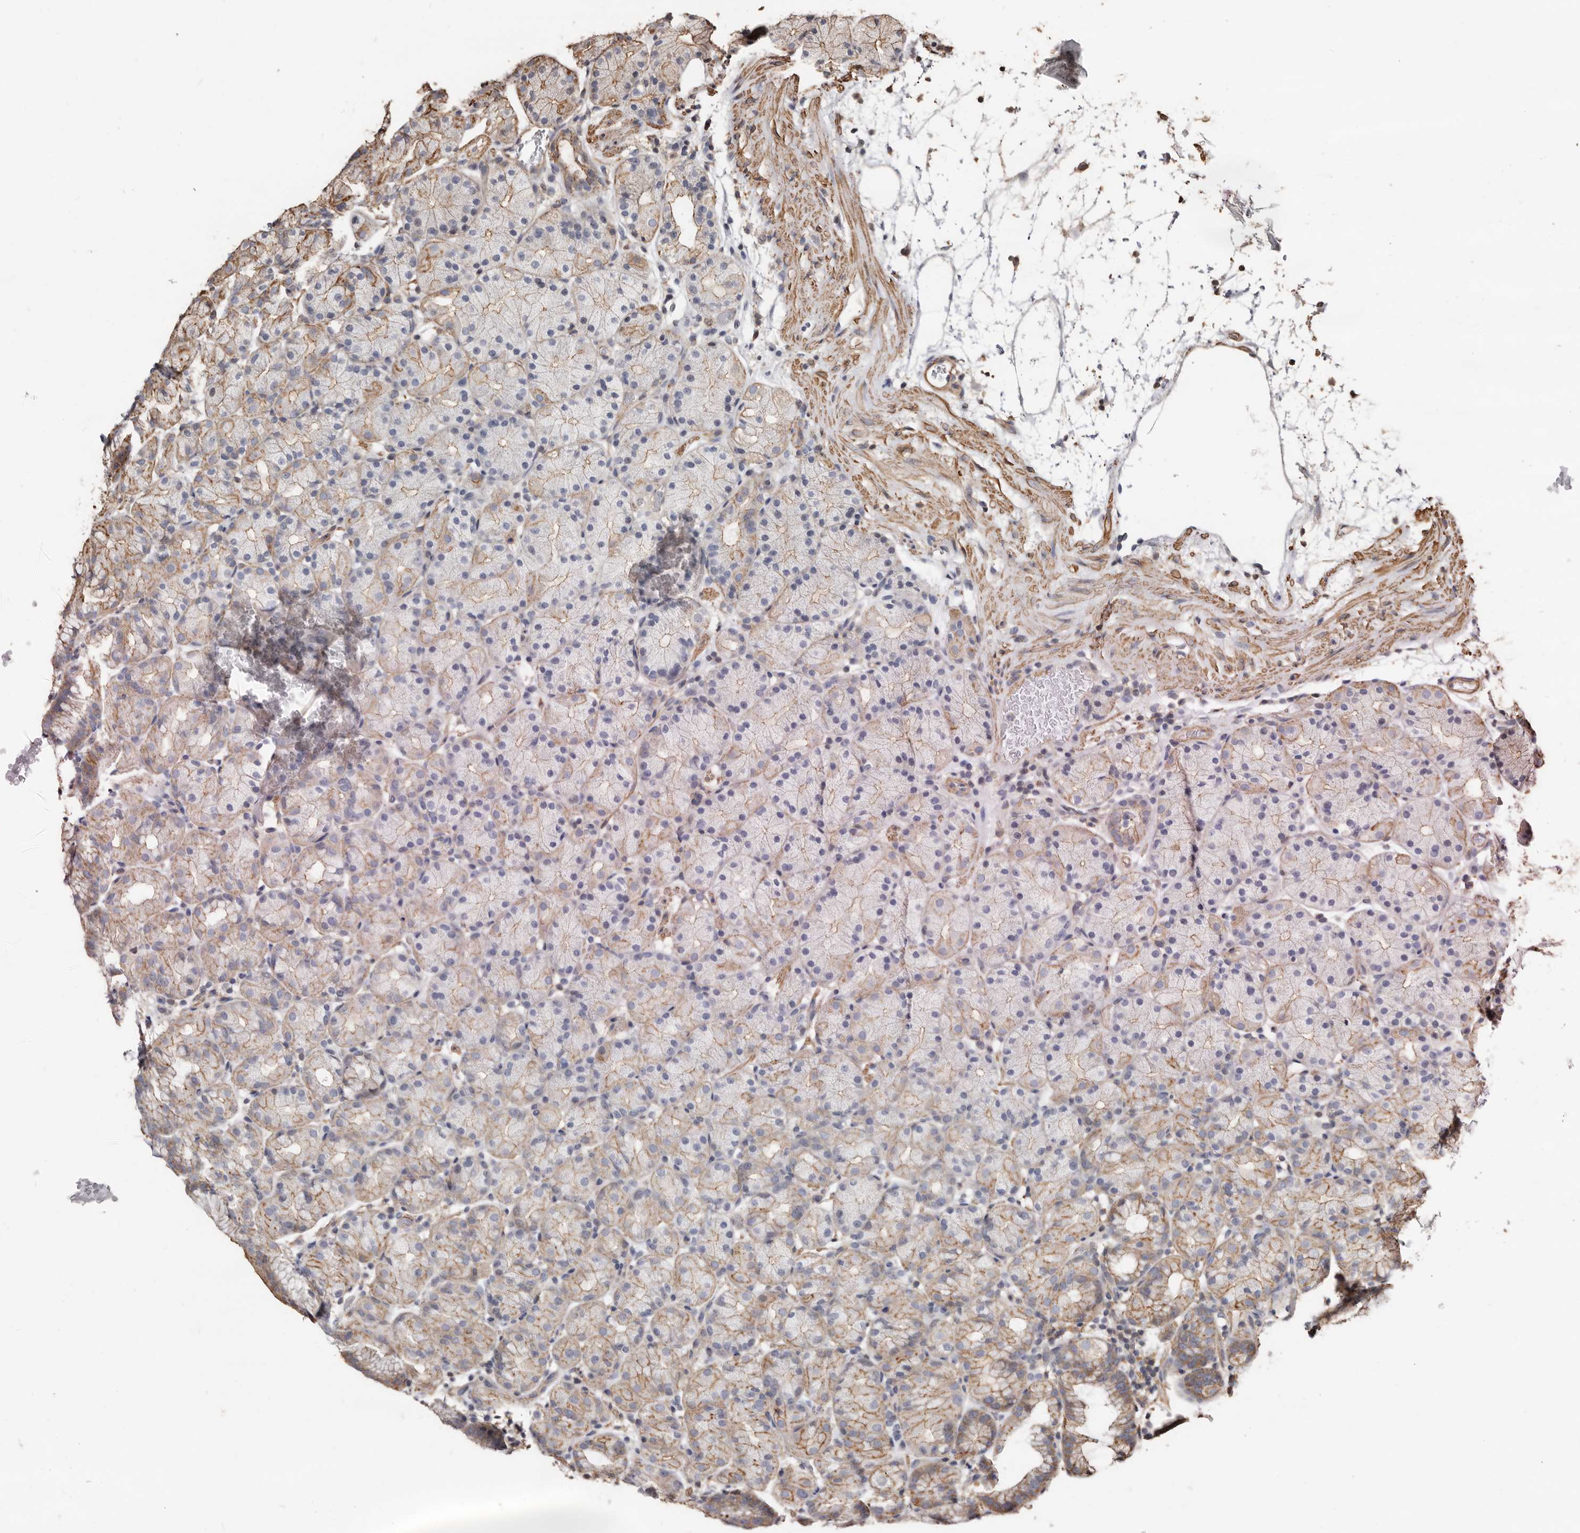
{"staining": {"intensity": "moderate", "quantity": "25%-75%", "location": "cytoplasmic/membranous"}, "tissue": "stomach", "cell_type": "Glandular cells", "image_type": "normal", "snomed": [{"axis": "morphology", "description": "Normal tissue, NOS"}, {"axis": "topography", "description": "Stomach, upper"}], "caption": "A medium amount of moderate cytoplasmic/membranous positivity is present in about 25%-75% of glandular cells in unremarkable stomach.", "gene": "GSK3A", "patient": {"sex": "male", "age": 48}}